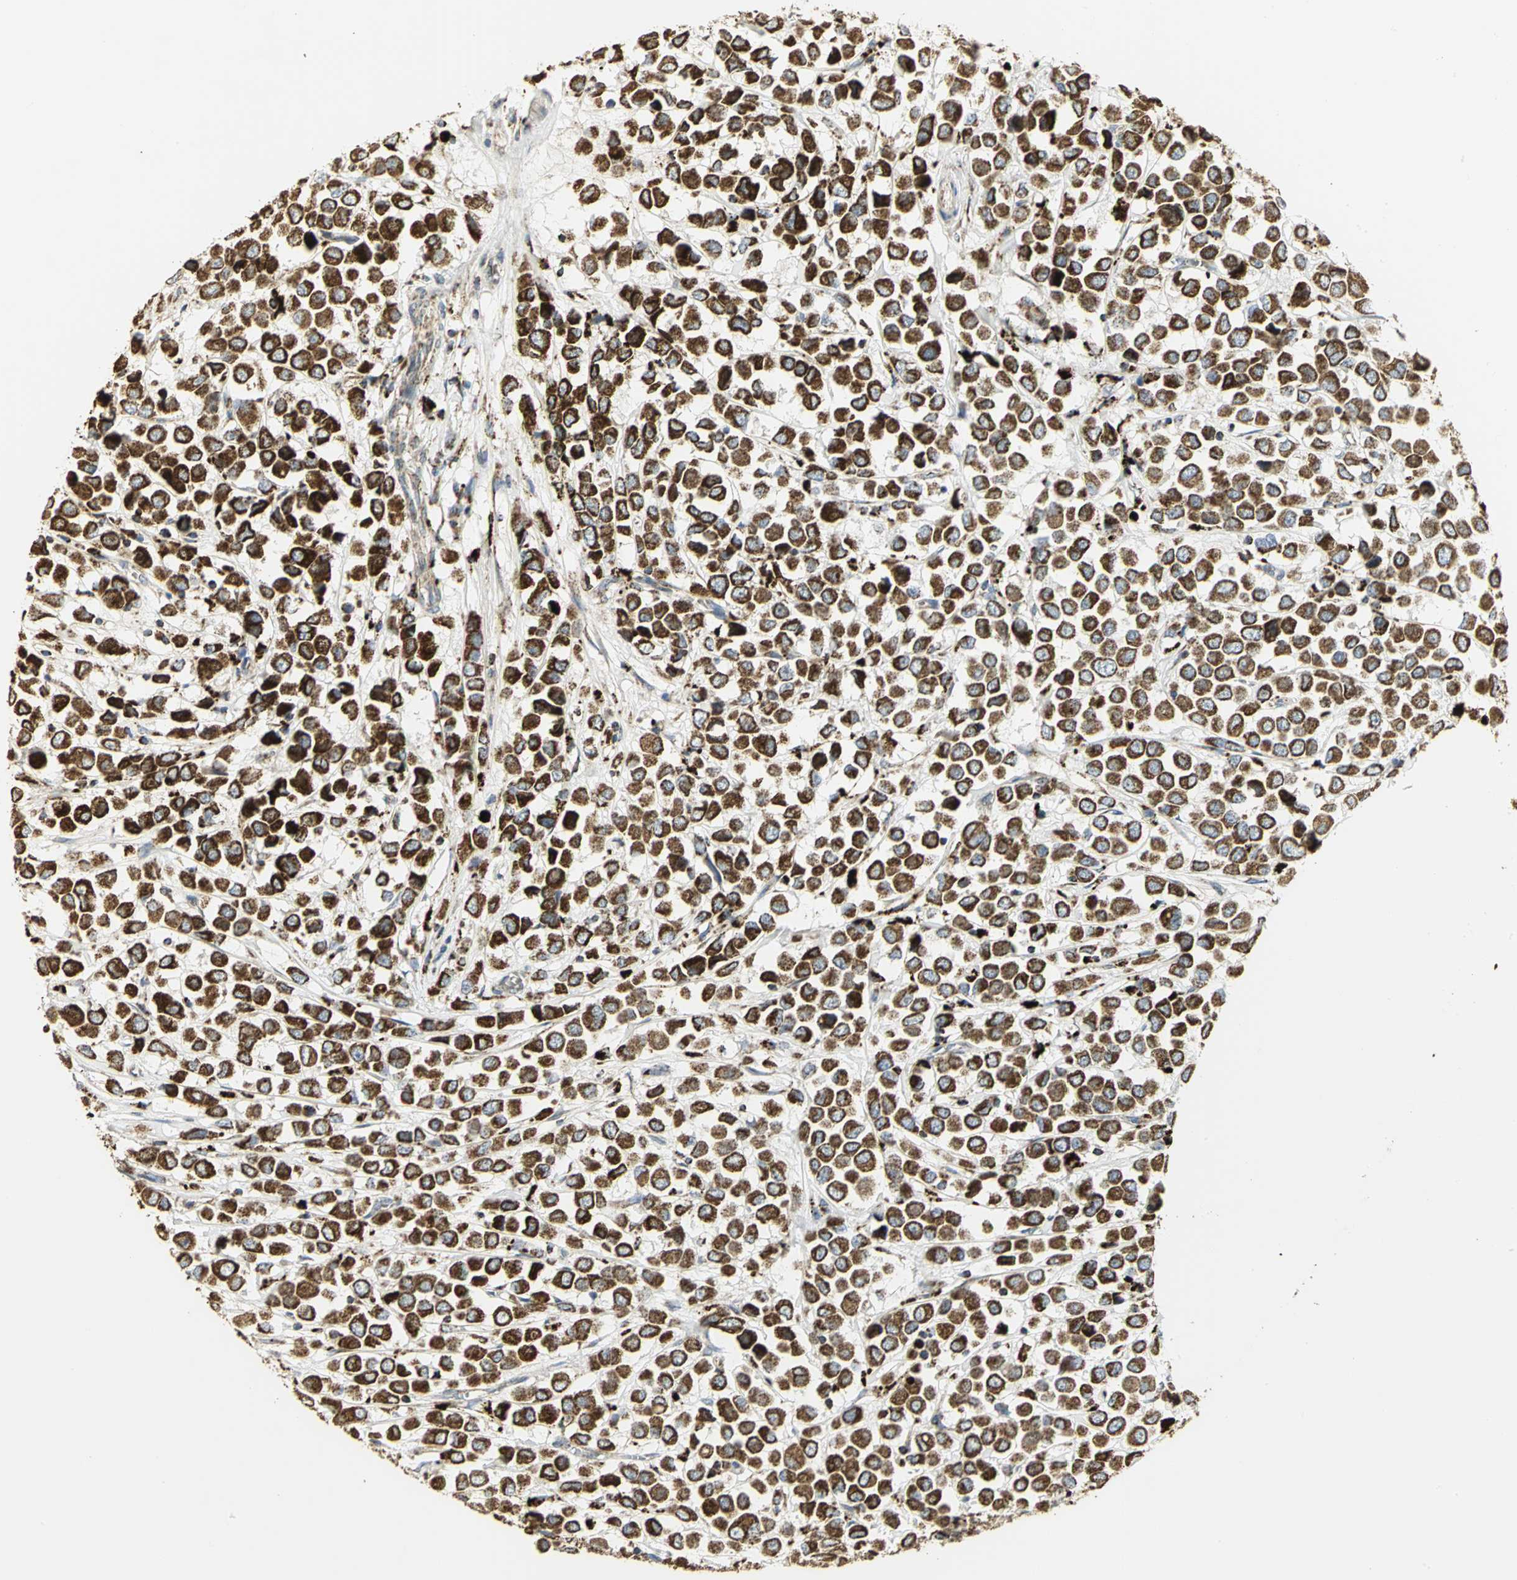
{"staining": {"intensity": "strong", "quantity": ">75%", "location": "cytoplasmic/membranous"}, "tissue": "breast cancer", "cell_type": "Tumor cells", "image_type": "cancer", "snomed": [{"axis": "morphology", "description": "Duct carcinoma"}, {"axis": "topography", "description": "Breast"}], "caption": "This is a histology image of immunohistochemistry staining of breast infiltrating ductal carcinoma, which shows strong expression in the cytoplasmic/membranous of tumor cells.", "gene": "VDAC1", "patient": {"sex": "female", "age": 61}}